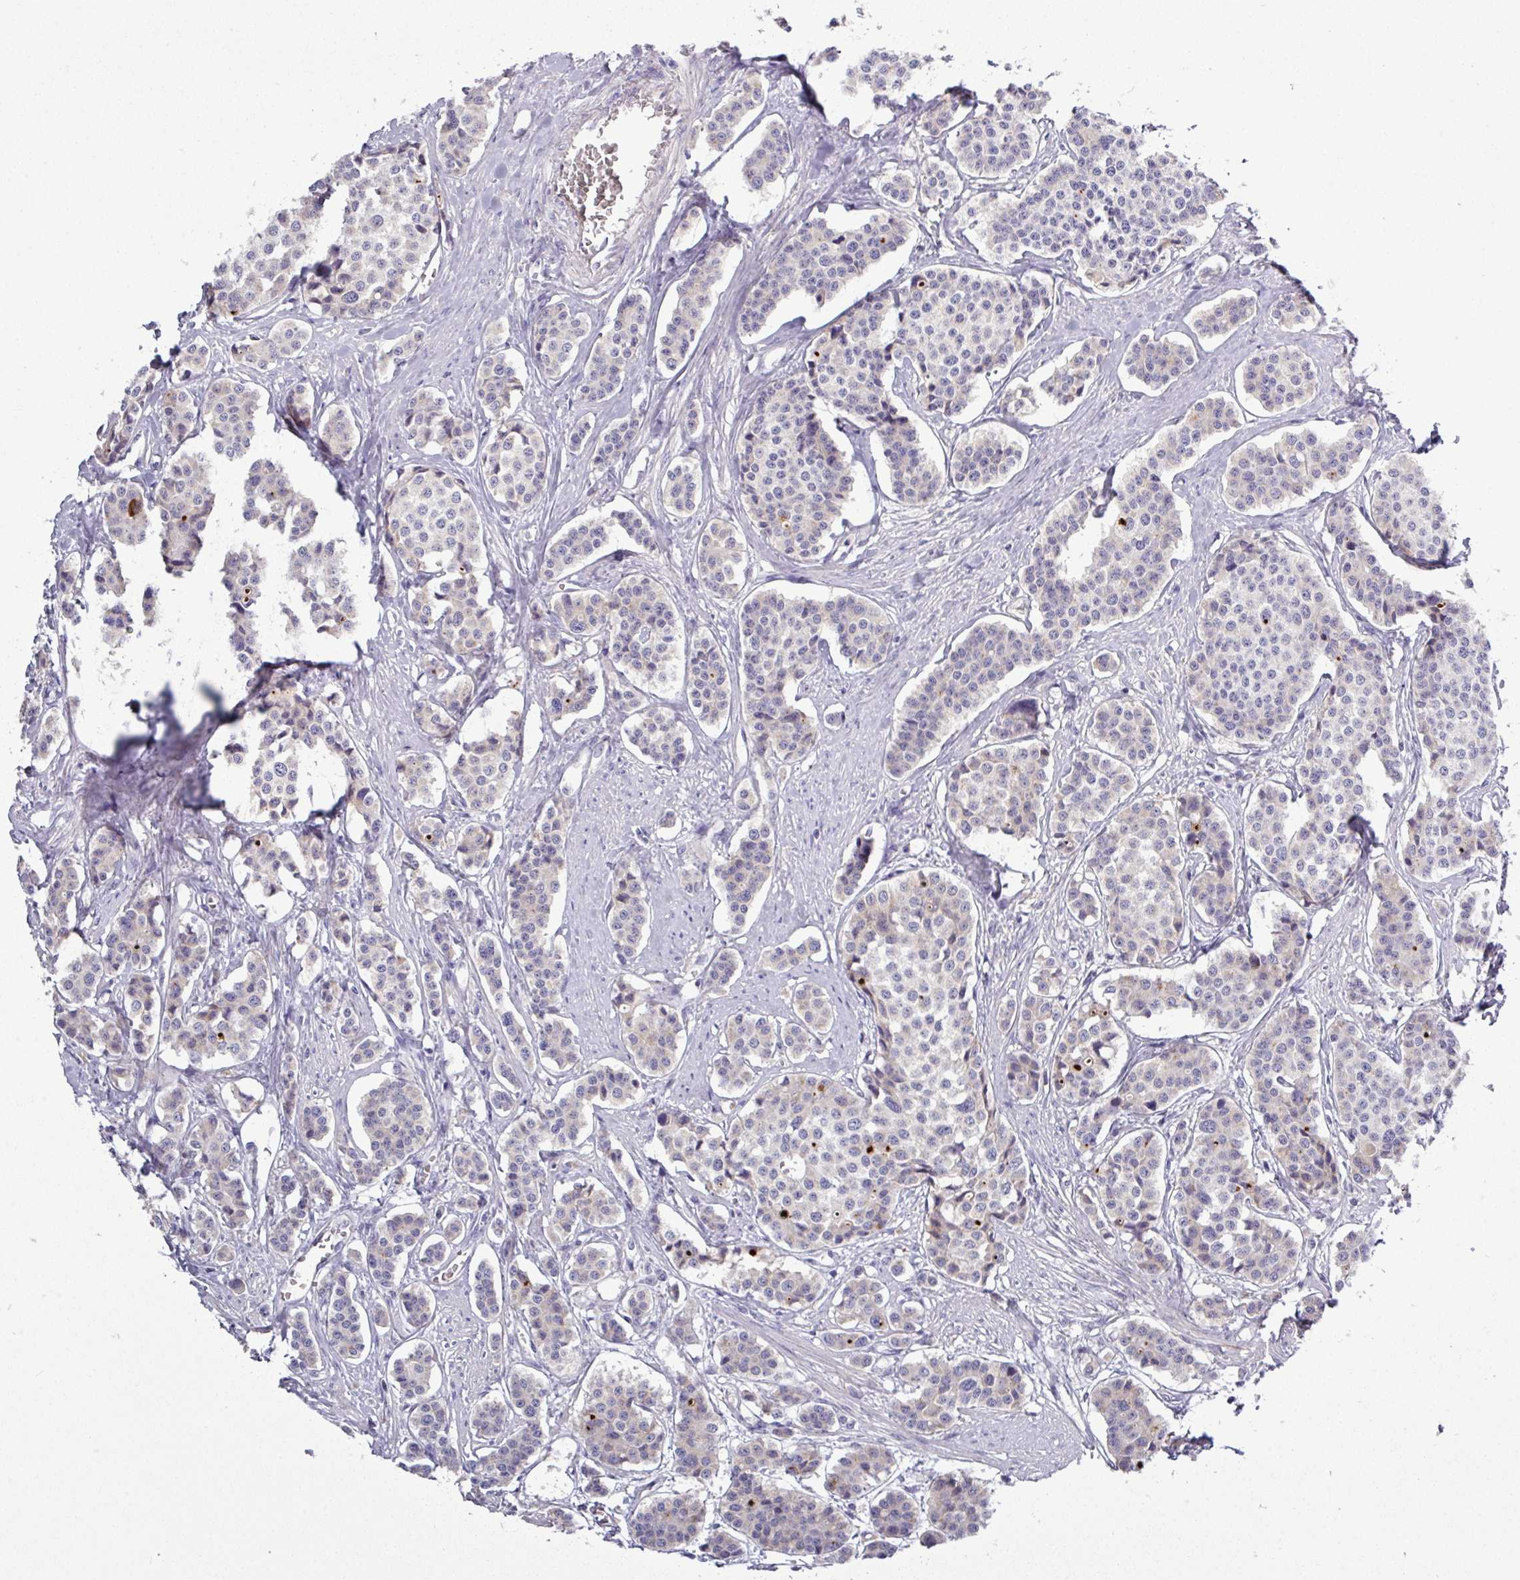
{"staining": {"intensity": "negative", "quantity": "none", "location": "none"}, "tissue": "carcinoid", "cell_type": "Tumor cells", "image_type": "cancer", "snomed": [{"axis": "morphology", "description": "Carcinoid, malignant, NOS"}, {"axis": "topography", "description": "Small intestine"}], "caption": "Micrograph shows no protein expression in tumor cells of carcinoid (malignant) tissue. Nuclei are stained in blue.", "gene": "TMEM62", "patient": {"sex": "male", "age": 60}}